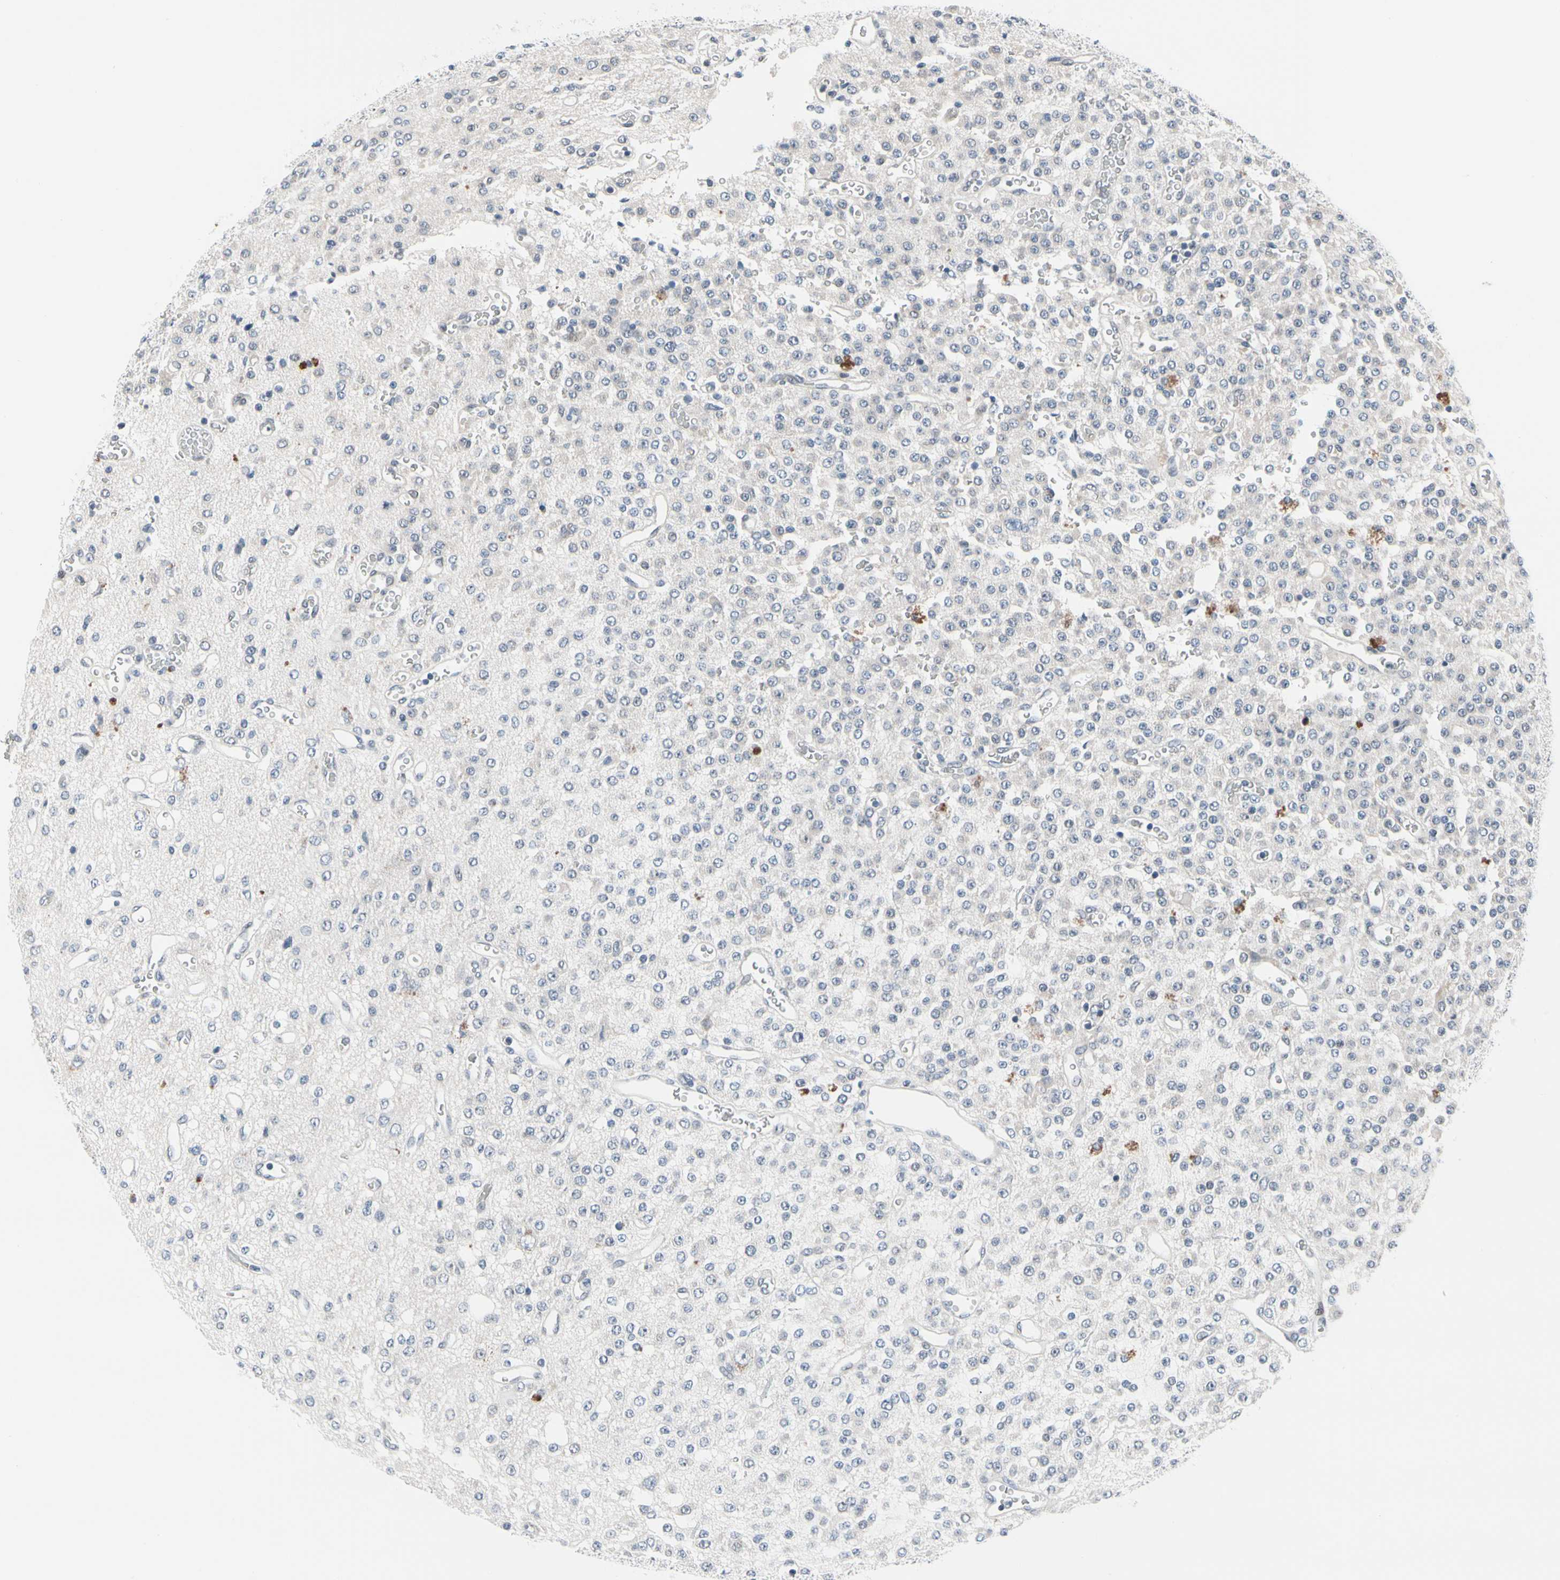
{"staining": {"intensity": "negative", "quantity": "none", "location": "none"}, "tissue": "glioma", "cell_type": "Tumor cells", "image_type": "cancer", "snomed": [{"axis": "morphology", "description": "Glioma, malignant, Low grade"}, {"axis": "topography", "description": "Brain"}], "caption": "IHC of human glioma displays no positivity in tumor cells. (Immunohistochemistry (ihc), brightfield microscopy, high magnification).", "gene": "TXN", "patient": {"sex": "male", "age": 38}}